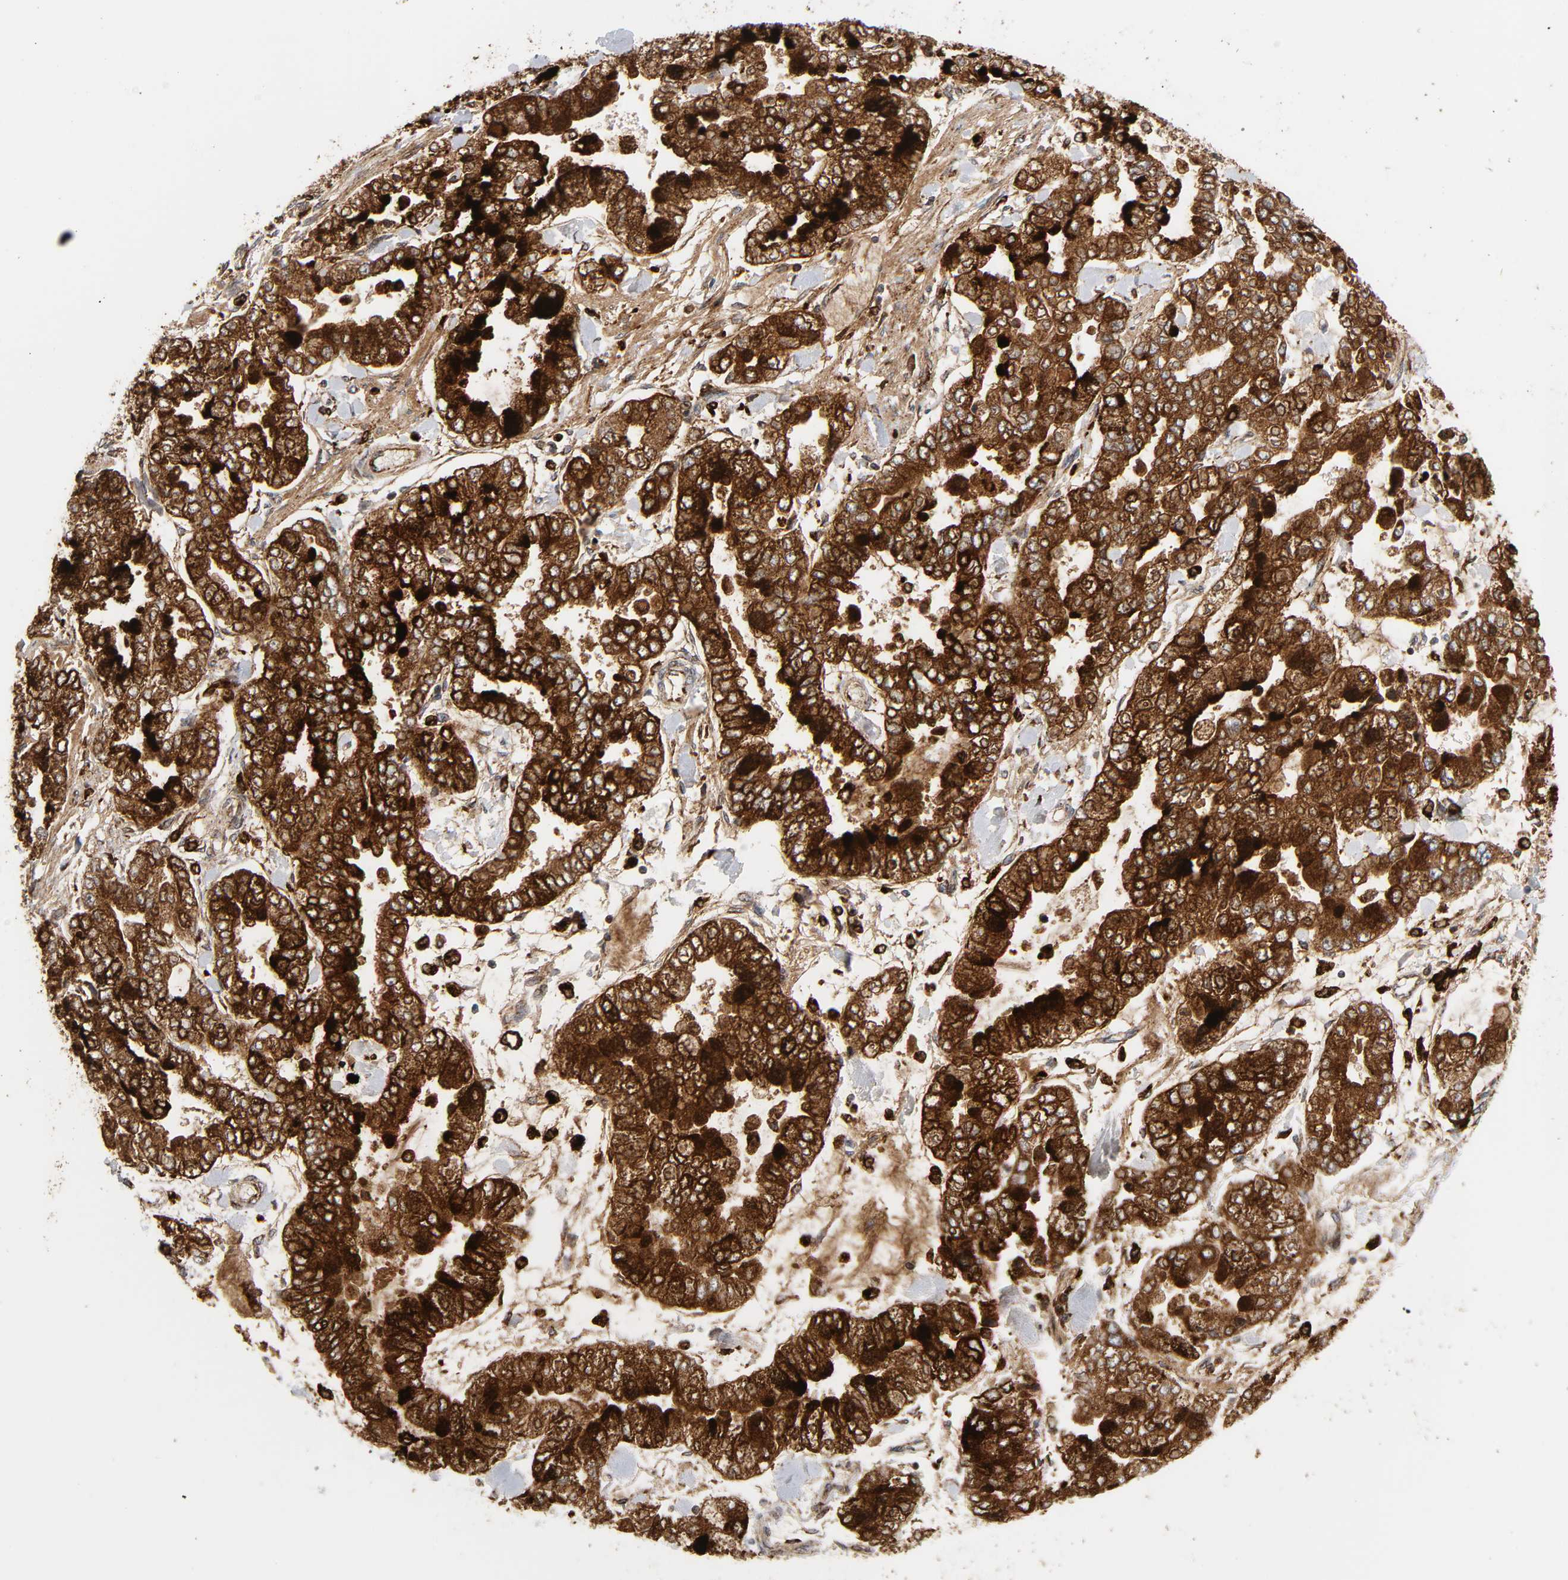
{"staining": {"intensity": "strong", "quantity": ">75%", "location": "cytoplasmic/membranous"}, "tissue": "stomach cancer", "cell_type": "Tumor cells", "image_type": "cancer", "snomed": [{"axis": "morphology", "description": "Normal tissue, NOS"}, {"axis": "morphology", "description": "Adenocarcinoma, NOS"}, {"axis": "topography", "description": "Stomach, upper"}, {"axis": "topography", "description": "Stomach"}], "caption": "An IHC image of tumor tissue is shown. Protein staining in brown highlights strong cytoplasmic/membranous positivity in stomach cancer within tumor cells.", "gene": "PSAP", "patient": {"sex": "male", "age": 76}}